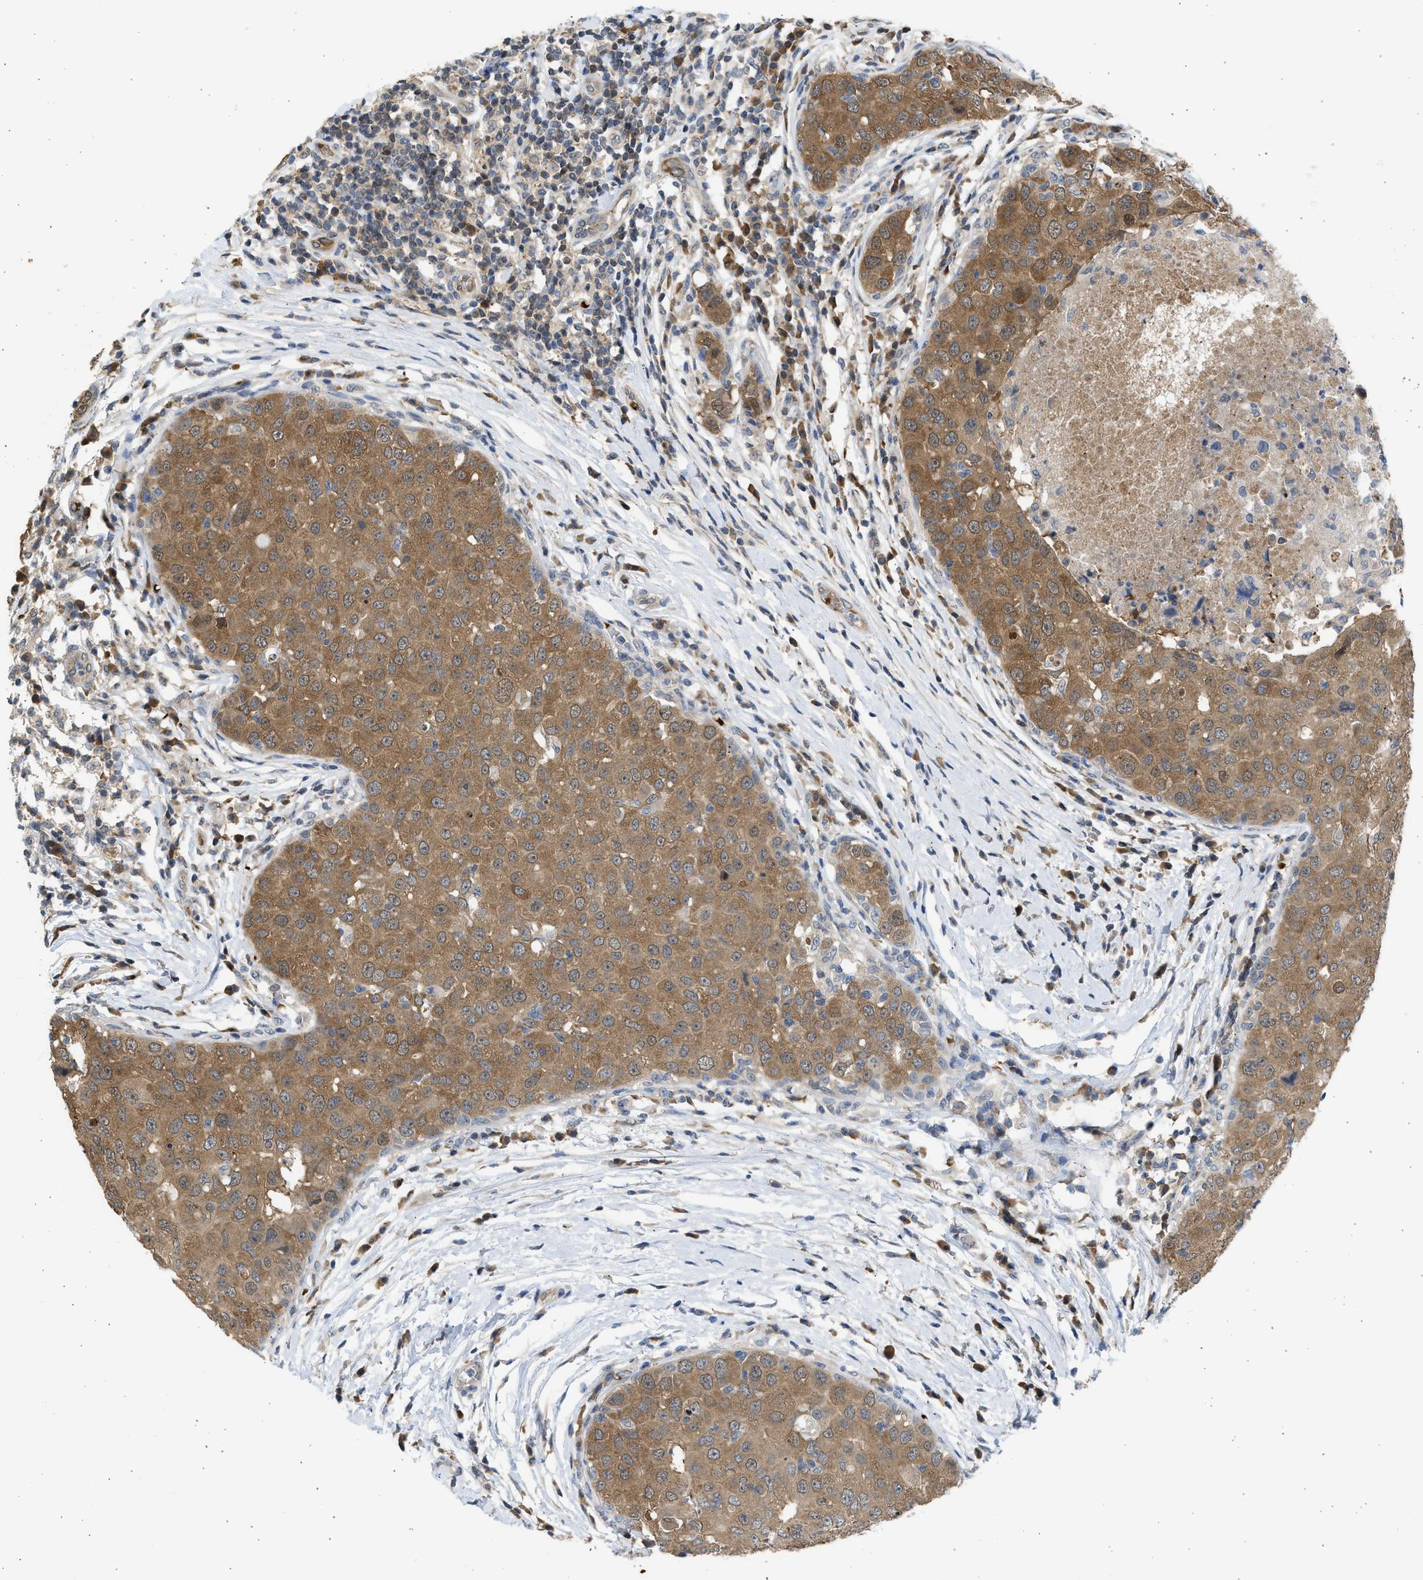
{"staining": {"intensity": "moderate", "quantity": ">75%", "location": "cytoplasmic/membranous"}, "tissue": "breast cancer", "cell_type": "Tumor cells", "image_type": "cancer", "snomed": [{"axis": "morphology", "description": "Duct carcinoma"}, {"axis": "topography", "description": "Breast"}], "caption": "High-power microscopy captured an IHC micrograph of invasive ductal carcinoma (breast), revealing moderate cytoplasmic/membranous positivity in approximately >75% of tumor cells.", "gene": "MAPK7", "patient": {"sex": "female", "age": 27}}